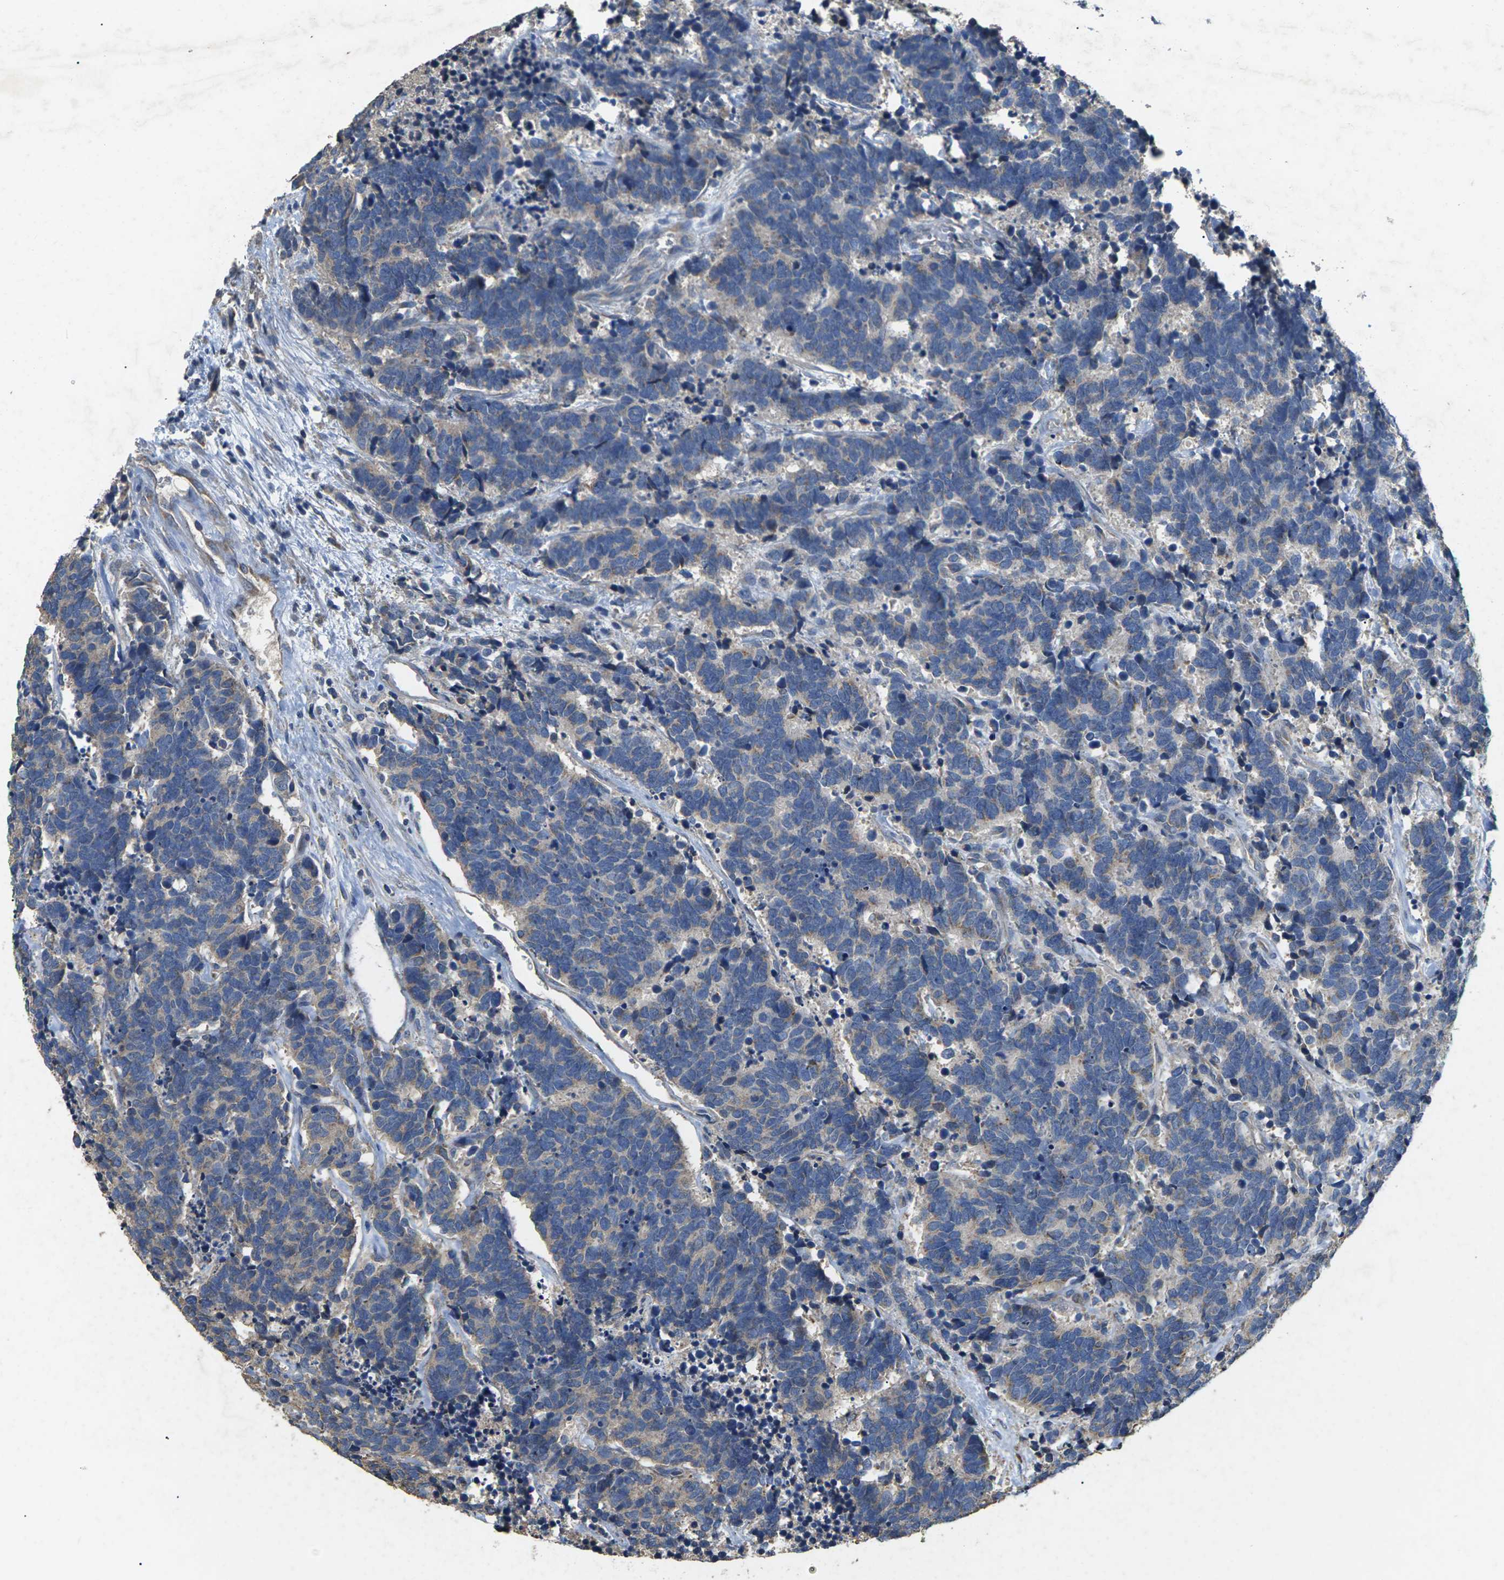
{"staining": {"intensity": "negative", "quantity": "none", "location": "none"}, "tissue": "carcinoid", "cell_type": "Tumor cells", "image_type": "cancer", "snomed": [{"axis": "morphology", "description": "Carcinoma, NOS"}, {"axis": "morphology", "description": "Carcinoid, malignant, NOS"}, {"axis": "topography", "description": "Urinary bladder"}], "caption": "Immunohistochemical staining of carcinoma reveals no significant staining in tumor cells.", "gene": "B4GAT1", "patient": {"sex": "male", "age": 57}}